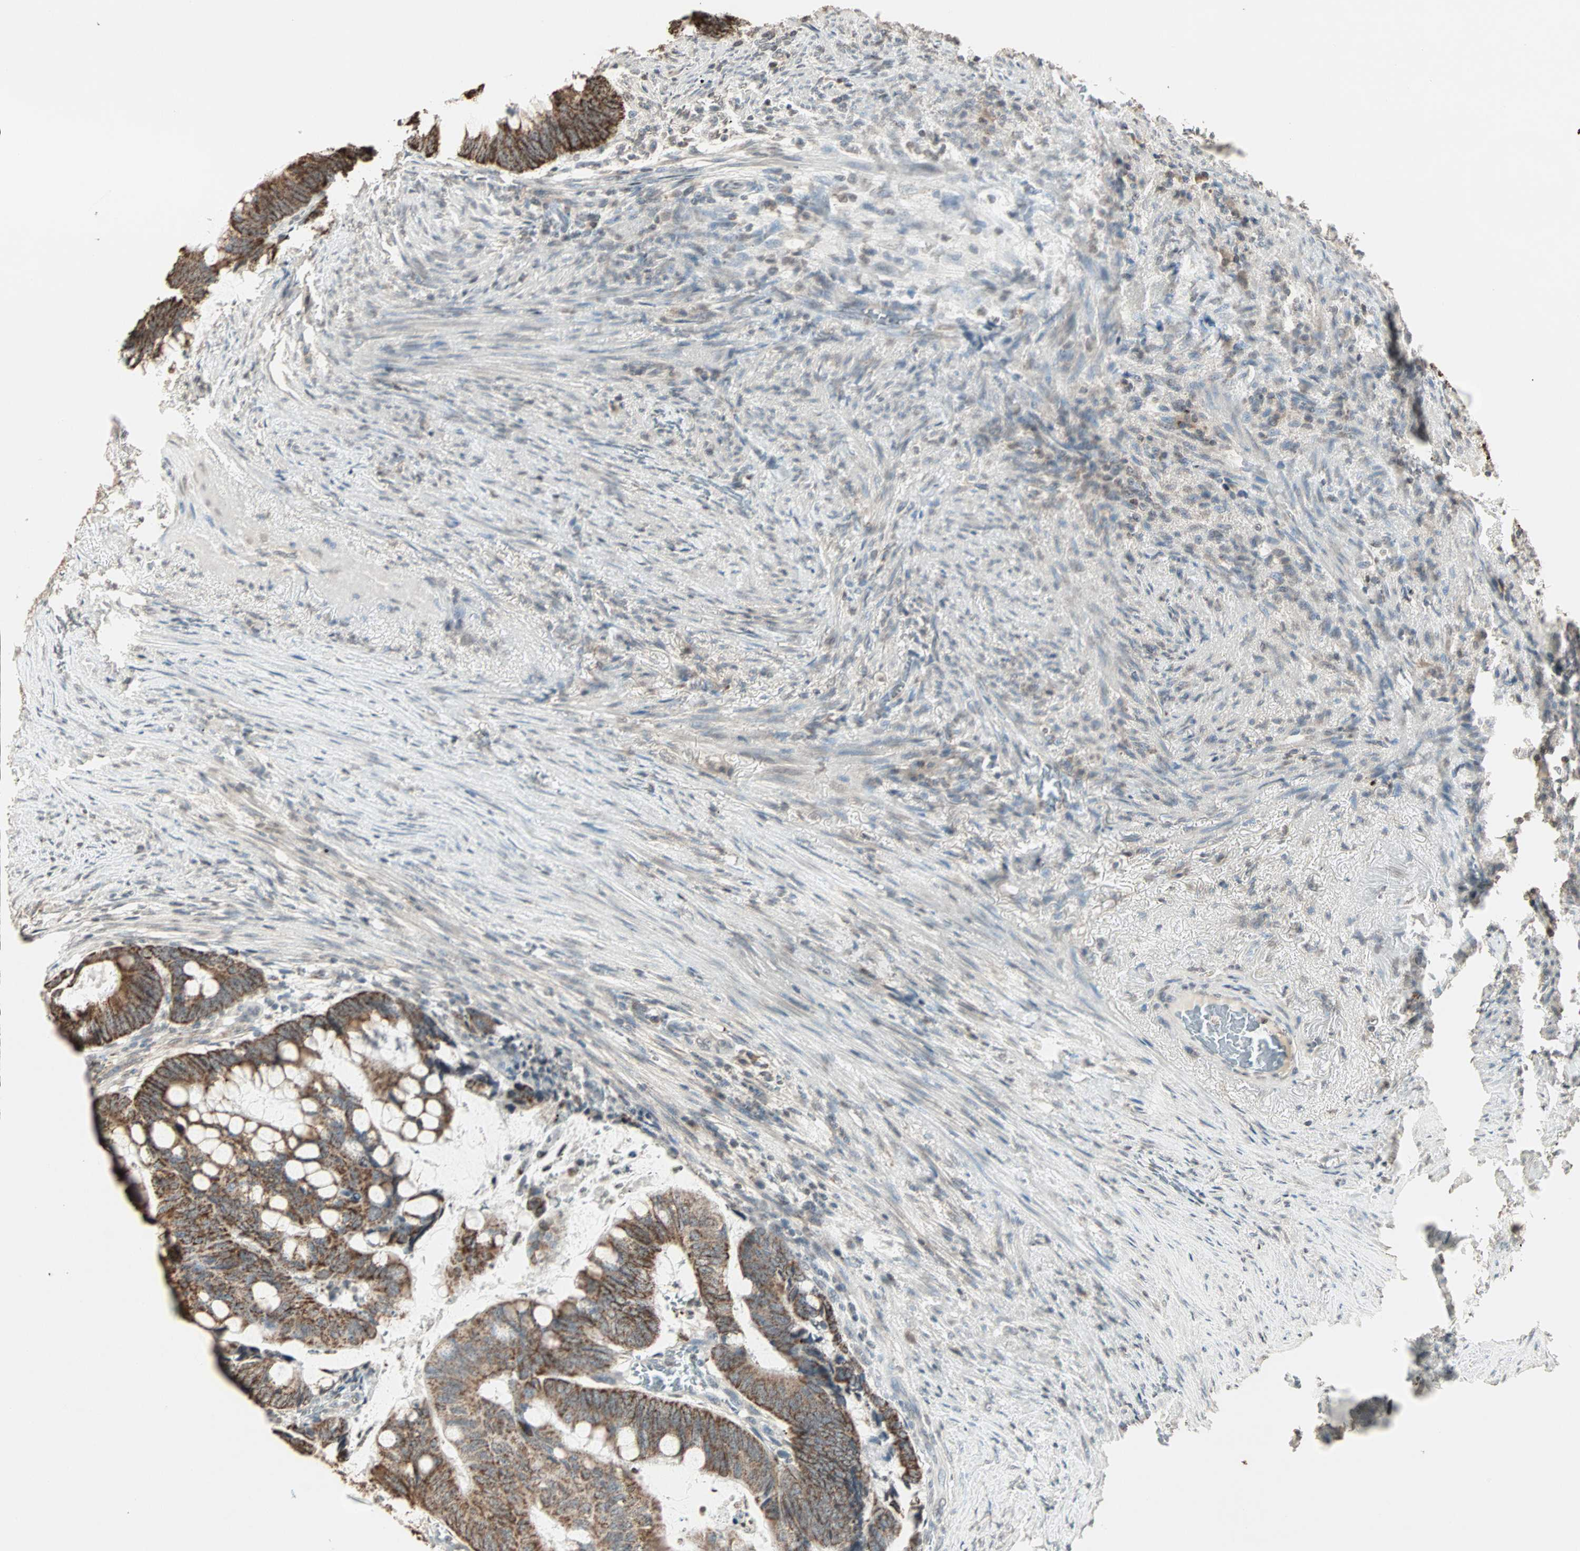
{"staining": {"intensity": "strong", "quantity": ">75%", "location": "cytoplasmic/membranous"}, "tissue": "colorectal cancer", "cell_type": "Tumor cells", "image_type": "cancer", "snomed": [{"axis": "morphology", "description": "Normal tissue, NOS"}, {"axis": "morphology", "description": "Adenocarcinoma, NOS"}, {"axis": "topography", "description": "Rectum"}, {"axis": "topography", "description": "Peripheral nerve tissue"}], "caption": "Tumor cells demonstrate high levels of strong cytoplasmic/membranous staining in about >75% of cells in human colorectal cancer (adenocarcinoma).", "gene": "PRELID1", "patient": {"sex": "male", "age": 92}}